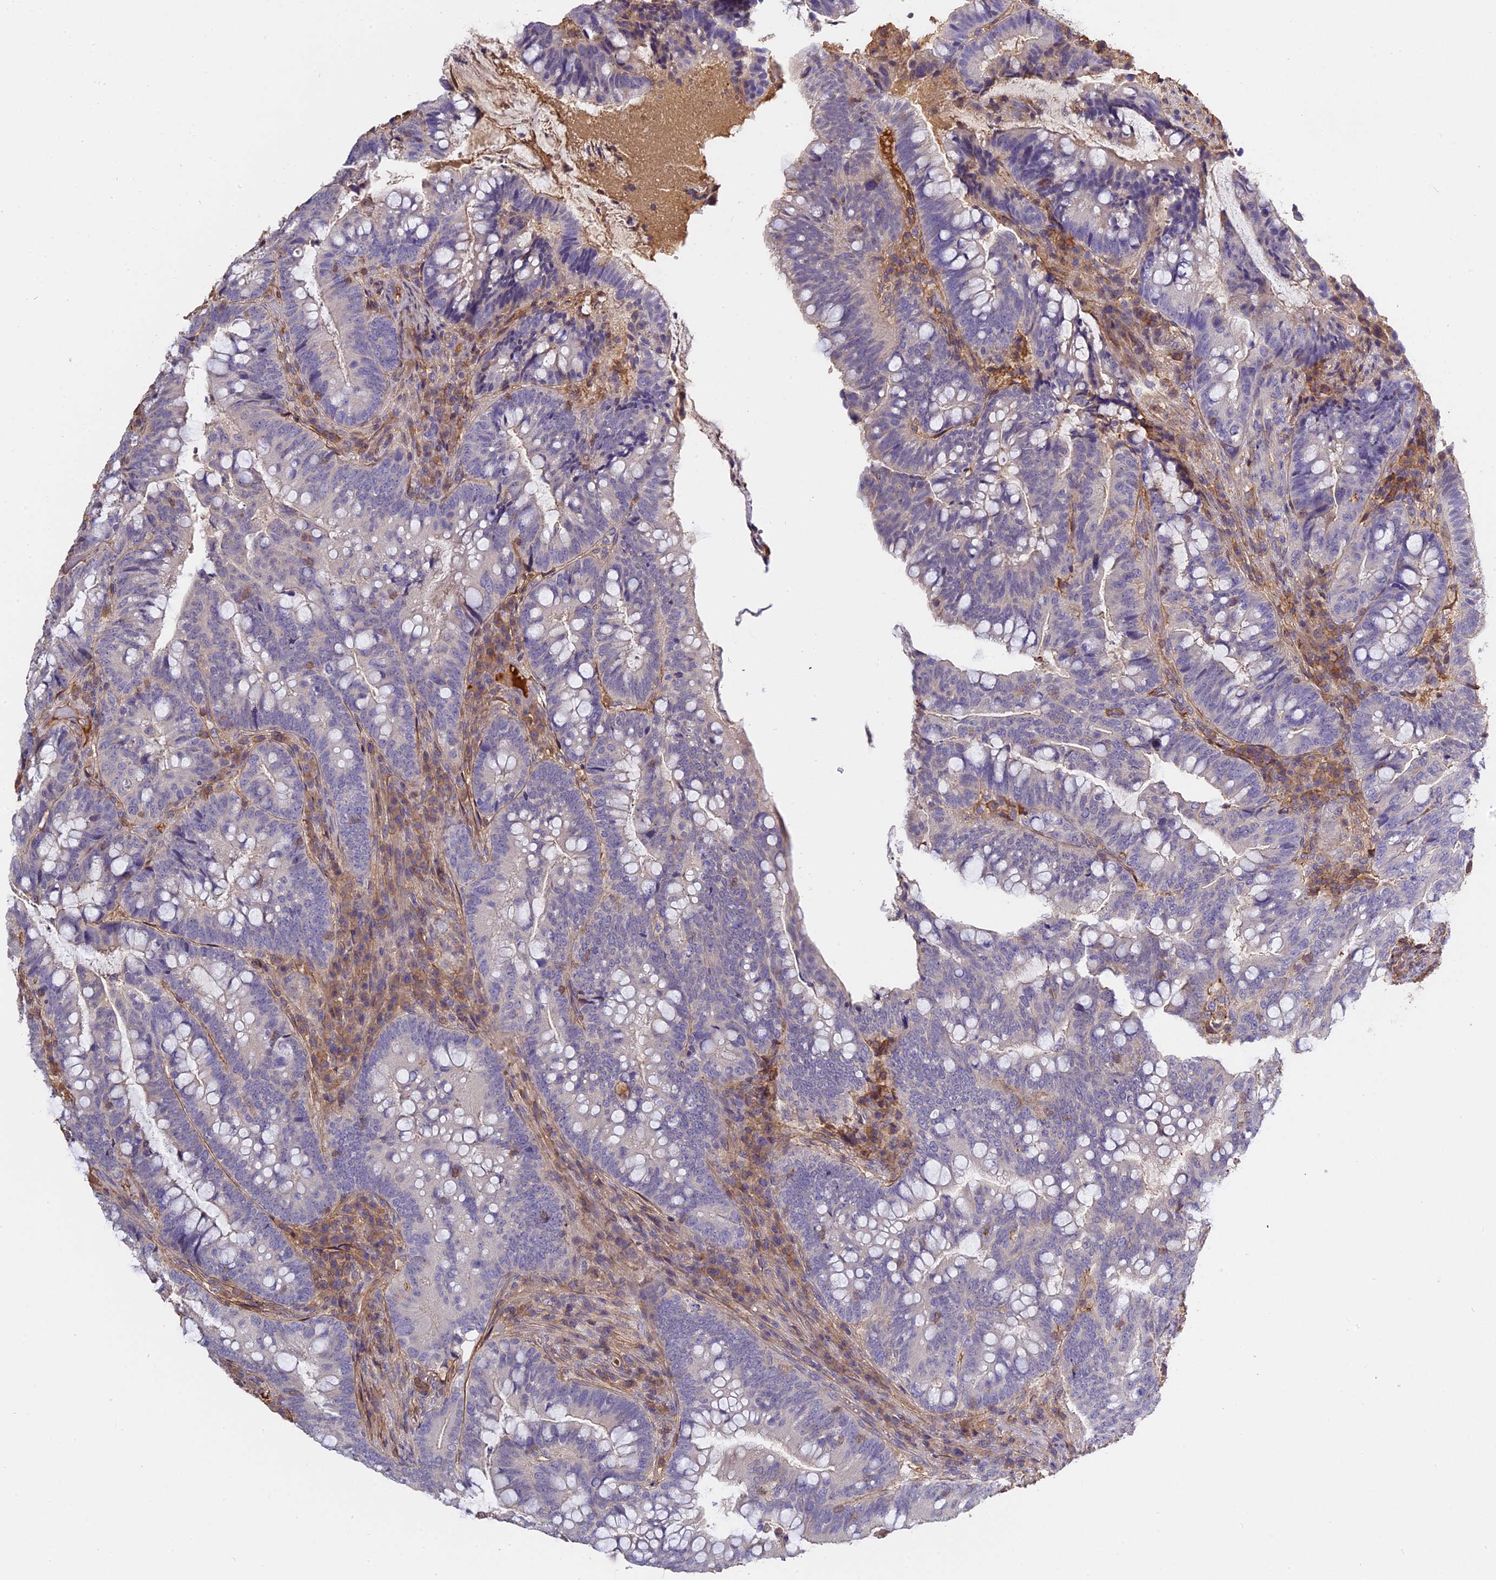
{"staining": {"intensity": "negative", "quantity": "none", "location": "none"}, "tissue": "colorectal cancer", "cell_type": "Tumor cells", "image_type": "cancer", "snomed": [{"axis": "morphology", "description": "Adenocarcinoma, NOS"}, {"axis": "topography", "description": "Colon"}], "caption": "The image reveals no staining of tumor cells in adenocarcinoma (colorectal). Nuclei are stained in blue.", "gene": "CFAP119", "patient": {"sex": "female", "age": 66}}